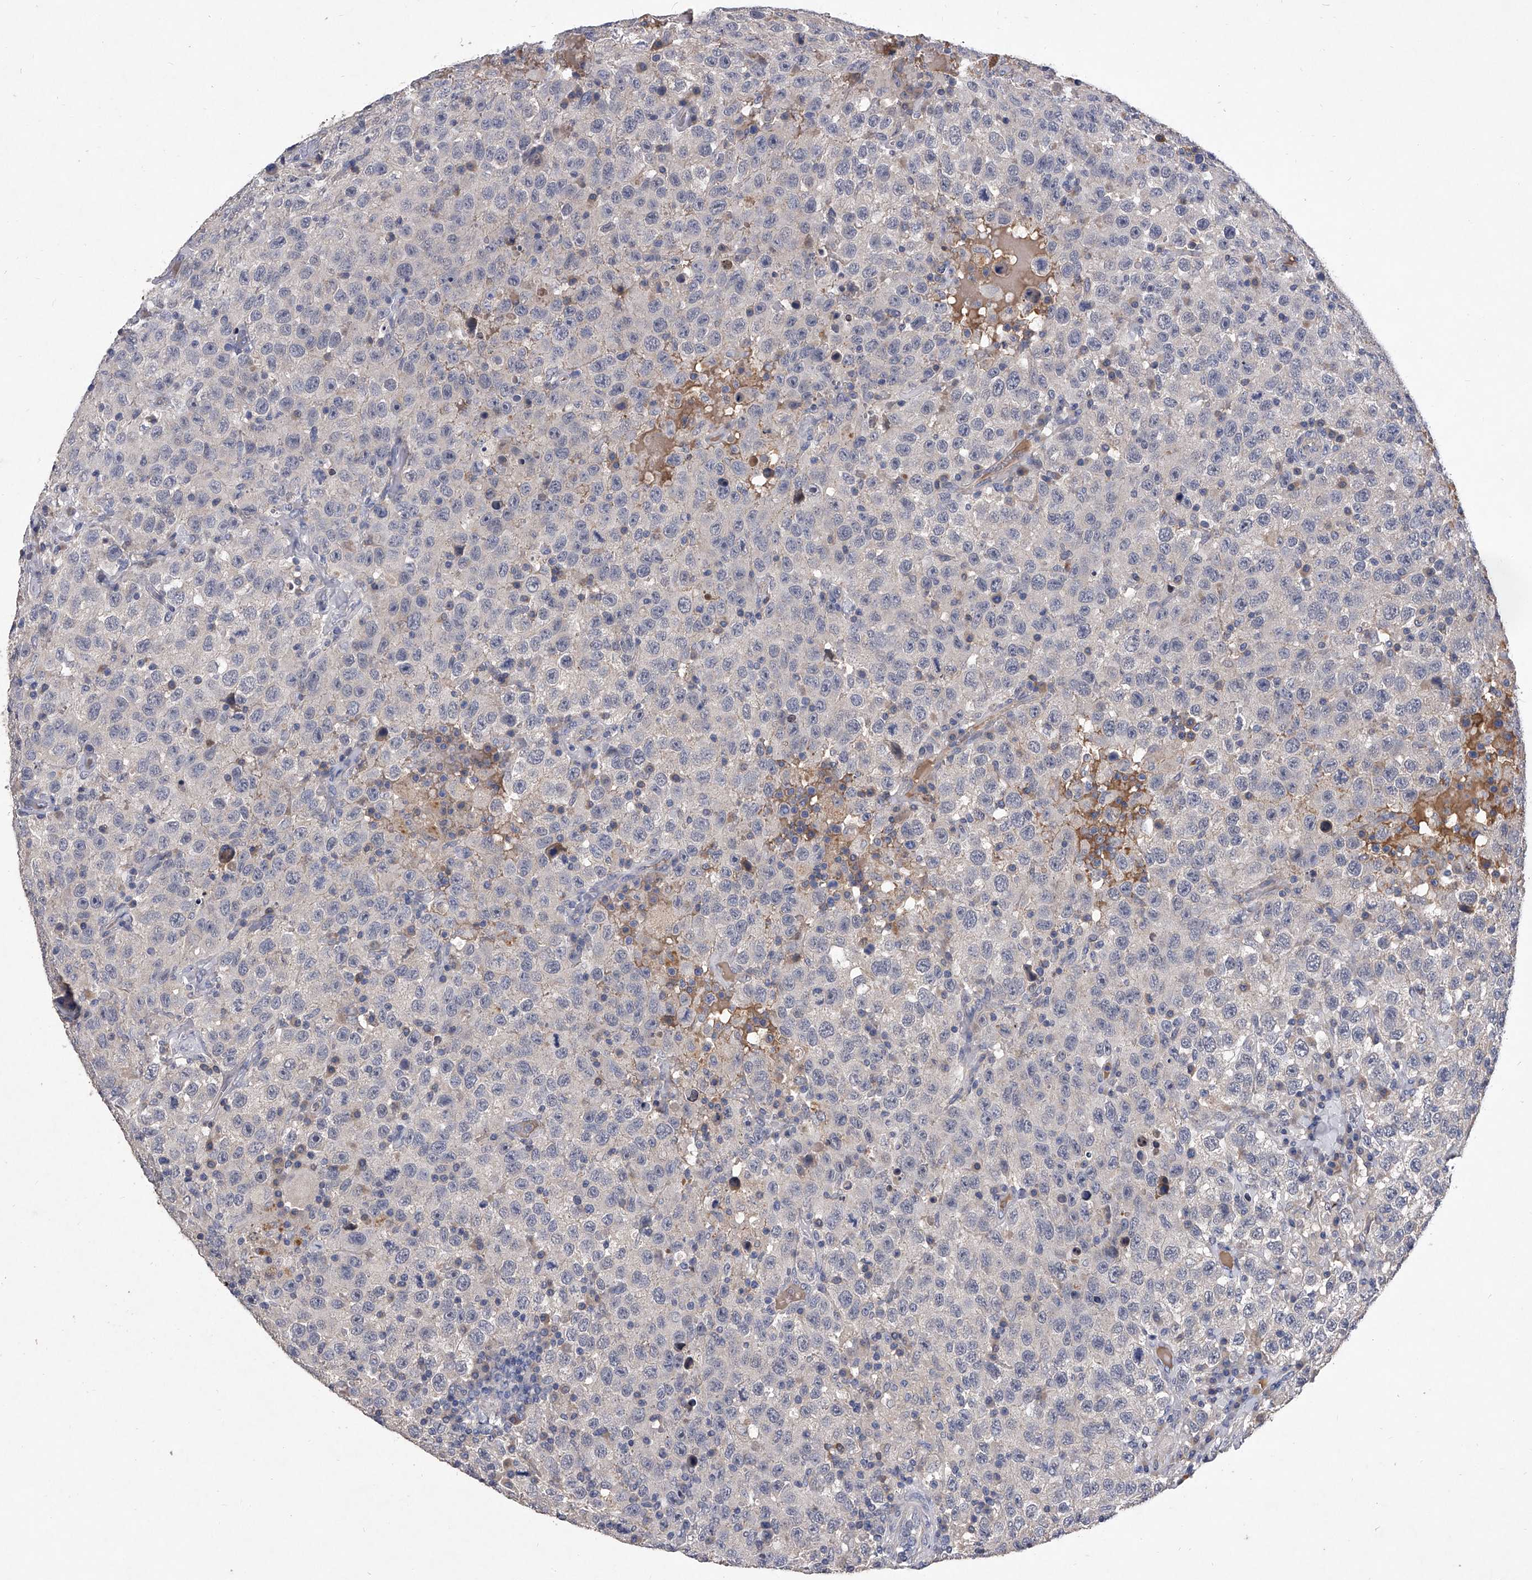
{"staining": {"intensity": "negative", "quantity": "none", "location": "none"}, "tissue": "testis cancer", "cell_type": "Tumor cells", "image_type": "cancer", "snomed": [{"axis": "morphology", "description": "Seminoma, NOS"}, {"axis": "topography", "description": "Testis"}], "caption": "Immunohistochemical staining of human testis cancer exhibits no significant staining in tumor cells.", "gene": "C5", "patient": {"sex": "male", "age": 41}}